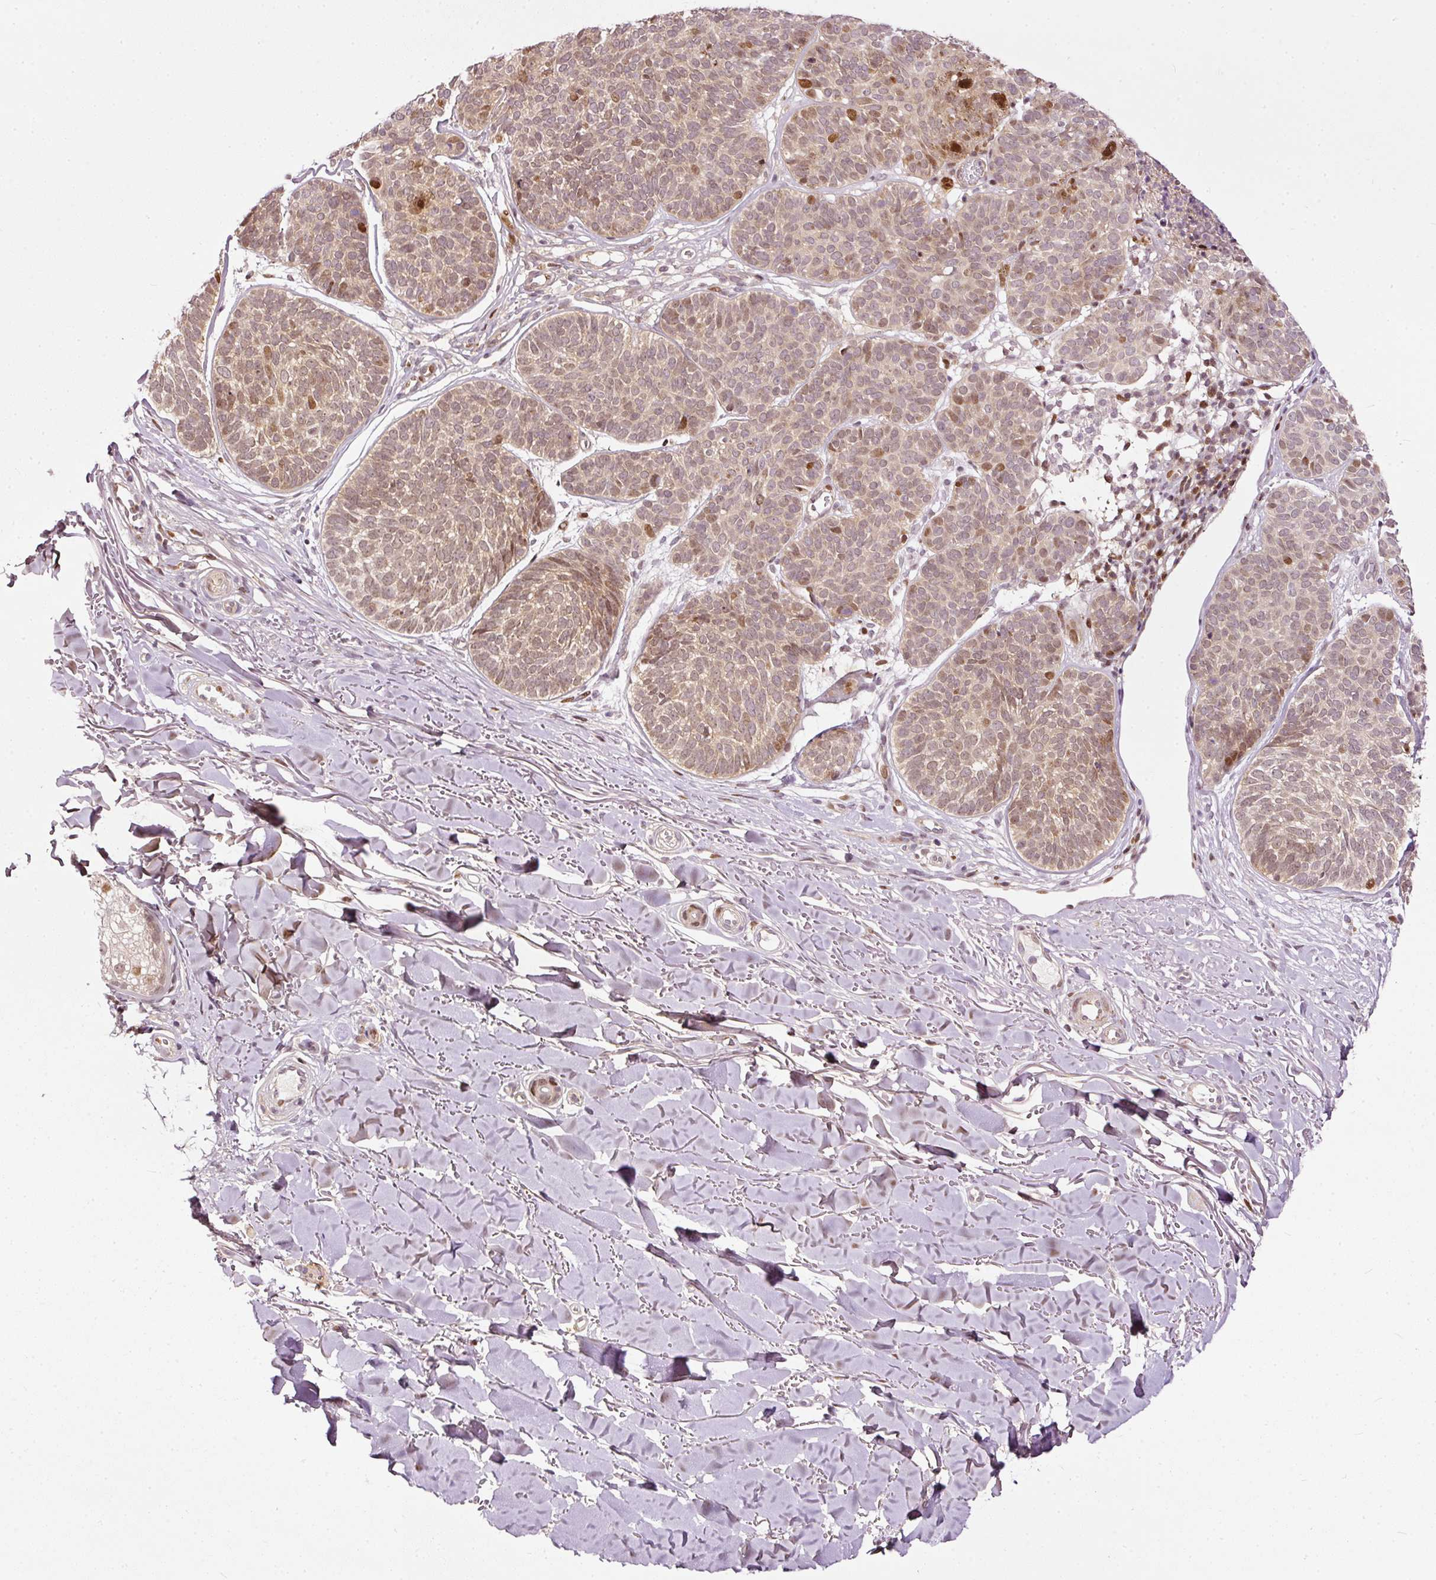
{"staining": {"intensity": "moderate", "quantity": ">75%", "location": "nuclear"}, "tissue": "skin cancer", "cell_type": "Tumor cells", "image_type": "cancer", "snomed": [{"axis": "morphology", "description": "Basal cell carcinoma"}, {"axis": "topography", "description": "Skin"}, {"axis": "topography", "description": "Skin of neck"}, {"axis": "topography", "description": "Skin of shoulder"}, {"axis": "topography", "description": "Skin of back"}], "caption": "Skin basal cell carcinoma was stained to show a protein in brown. There is medium levels of moderate nuclear staining in approximately >75% of tumor cells. (Stains: DAB in brown, nuclei in blue, Microscopy: brightfield microscopy at high magnification).", "gene": "ZNF778", "patient": {"sex": "male", "age": 80}}